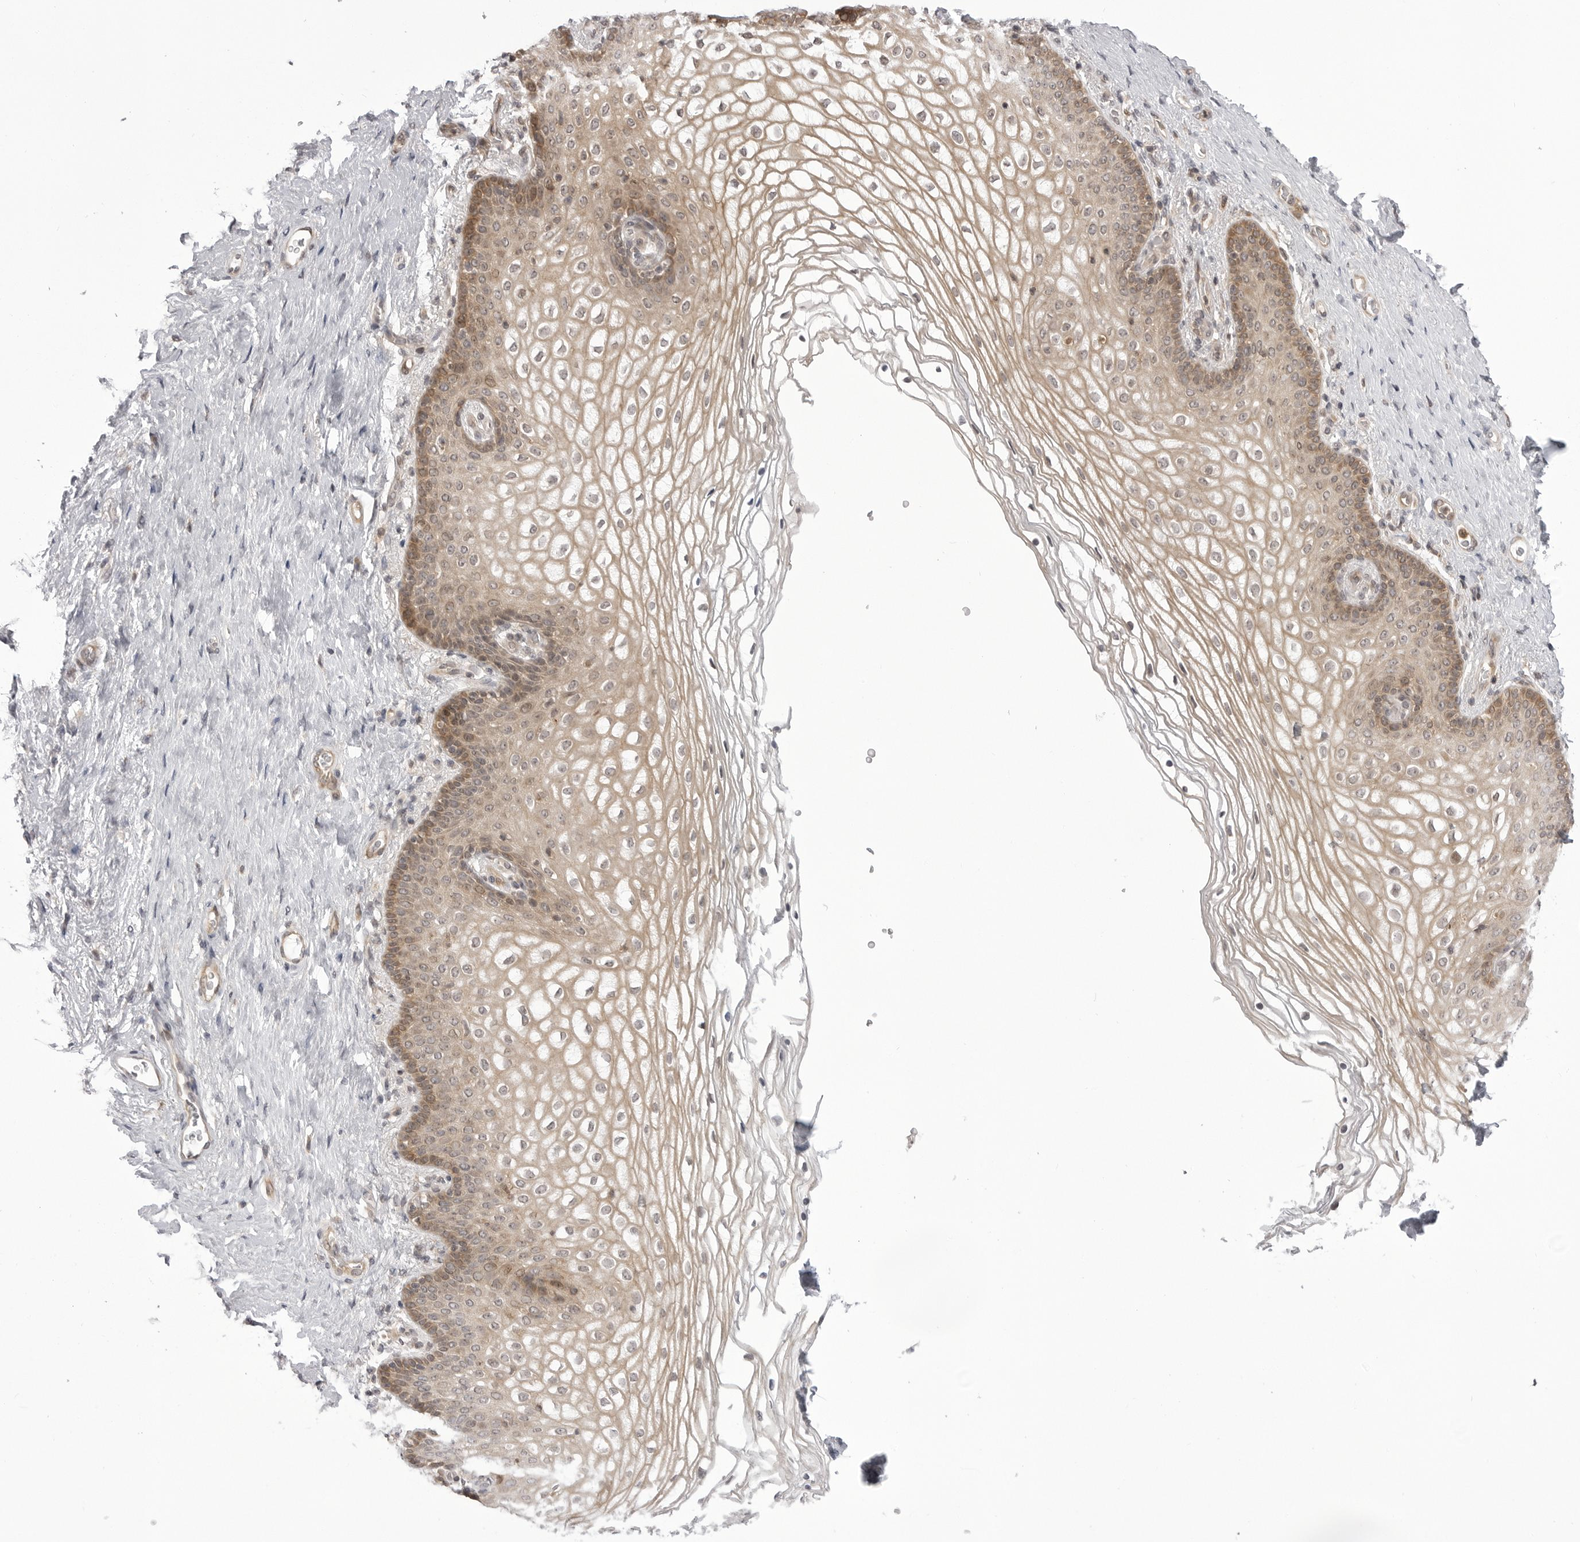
{"staining": {"intensity": "moderate", "quantity": "25%-75%", "location": "cytoplasmic/membranous"}, "tissue": "vagina", "cell_type": "Squamous epithelial cells", "image_type": "normal", "snomed": [{"axis": "morphology", "description": "Normal tissue, NOS"}, {"axis": "topography", "description": "Vagina"}], "caption": "Moderate cytoplasmic/membranous staining for a protein is identified in about 25%-75% of squamous epithelial cells of unremarkable vagina using immunohistochemistry (IHC).", "gene": "PTK2B", "patient": {"sex": "female", "age": 60}}